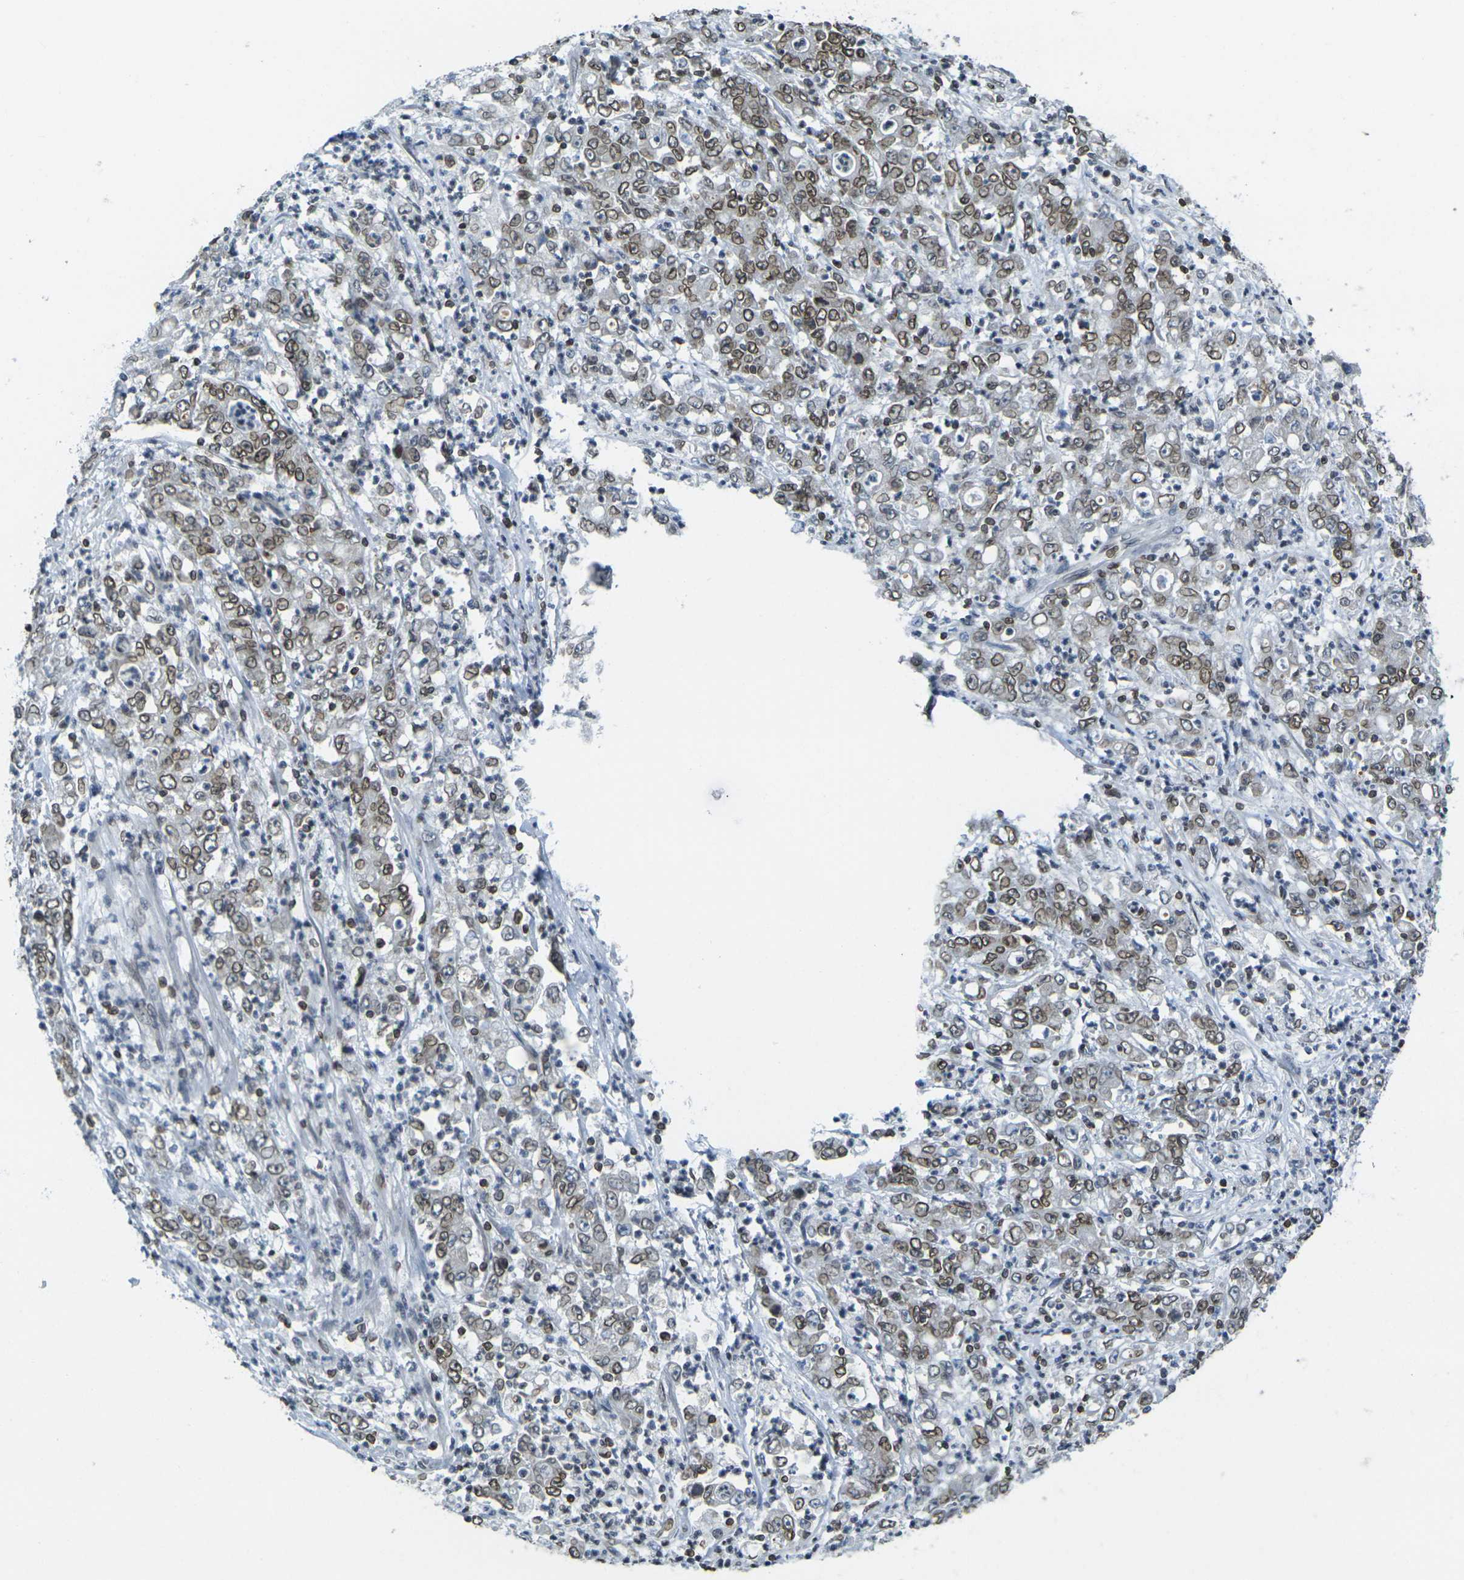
{"staining": {"intensity": "strong", "quantity": ">75%", "location": "cytoplasmic/membranous,nuclear"}, "tissue": "stomach cancer", "cell_type": "Tumor cells", "image_type": "cancer", "snomed": [{"axis": "morphology", "description": "Adenocarcinoma, NOS"}, {"axis": "topography", "description": "Stomach, lower"}], "caption": "This photomicrograph exhibits stomach cancer stained with IHC to label a protein in brown. The cytoplasmic/membranous and nuclear of tumor cells show strong positivity for the protein. Nuclei are counter-stained blue.", "gene": "BRDT", "patient": {"sex": "female", "age": 71}}